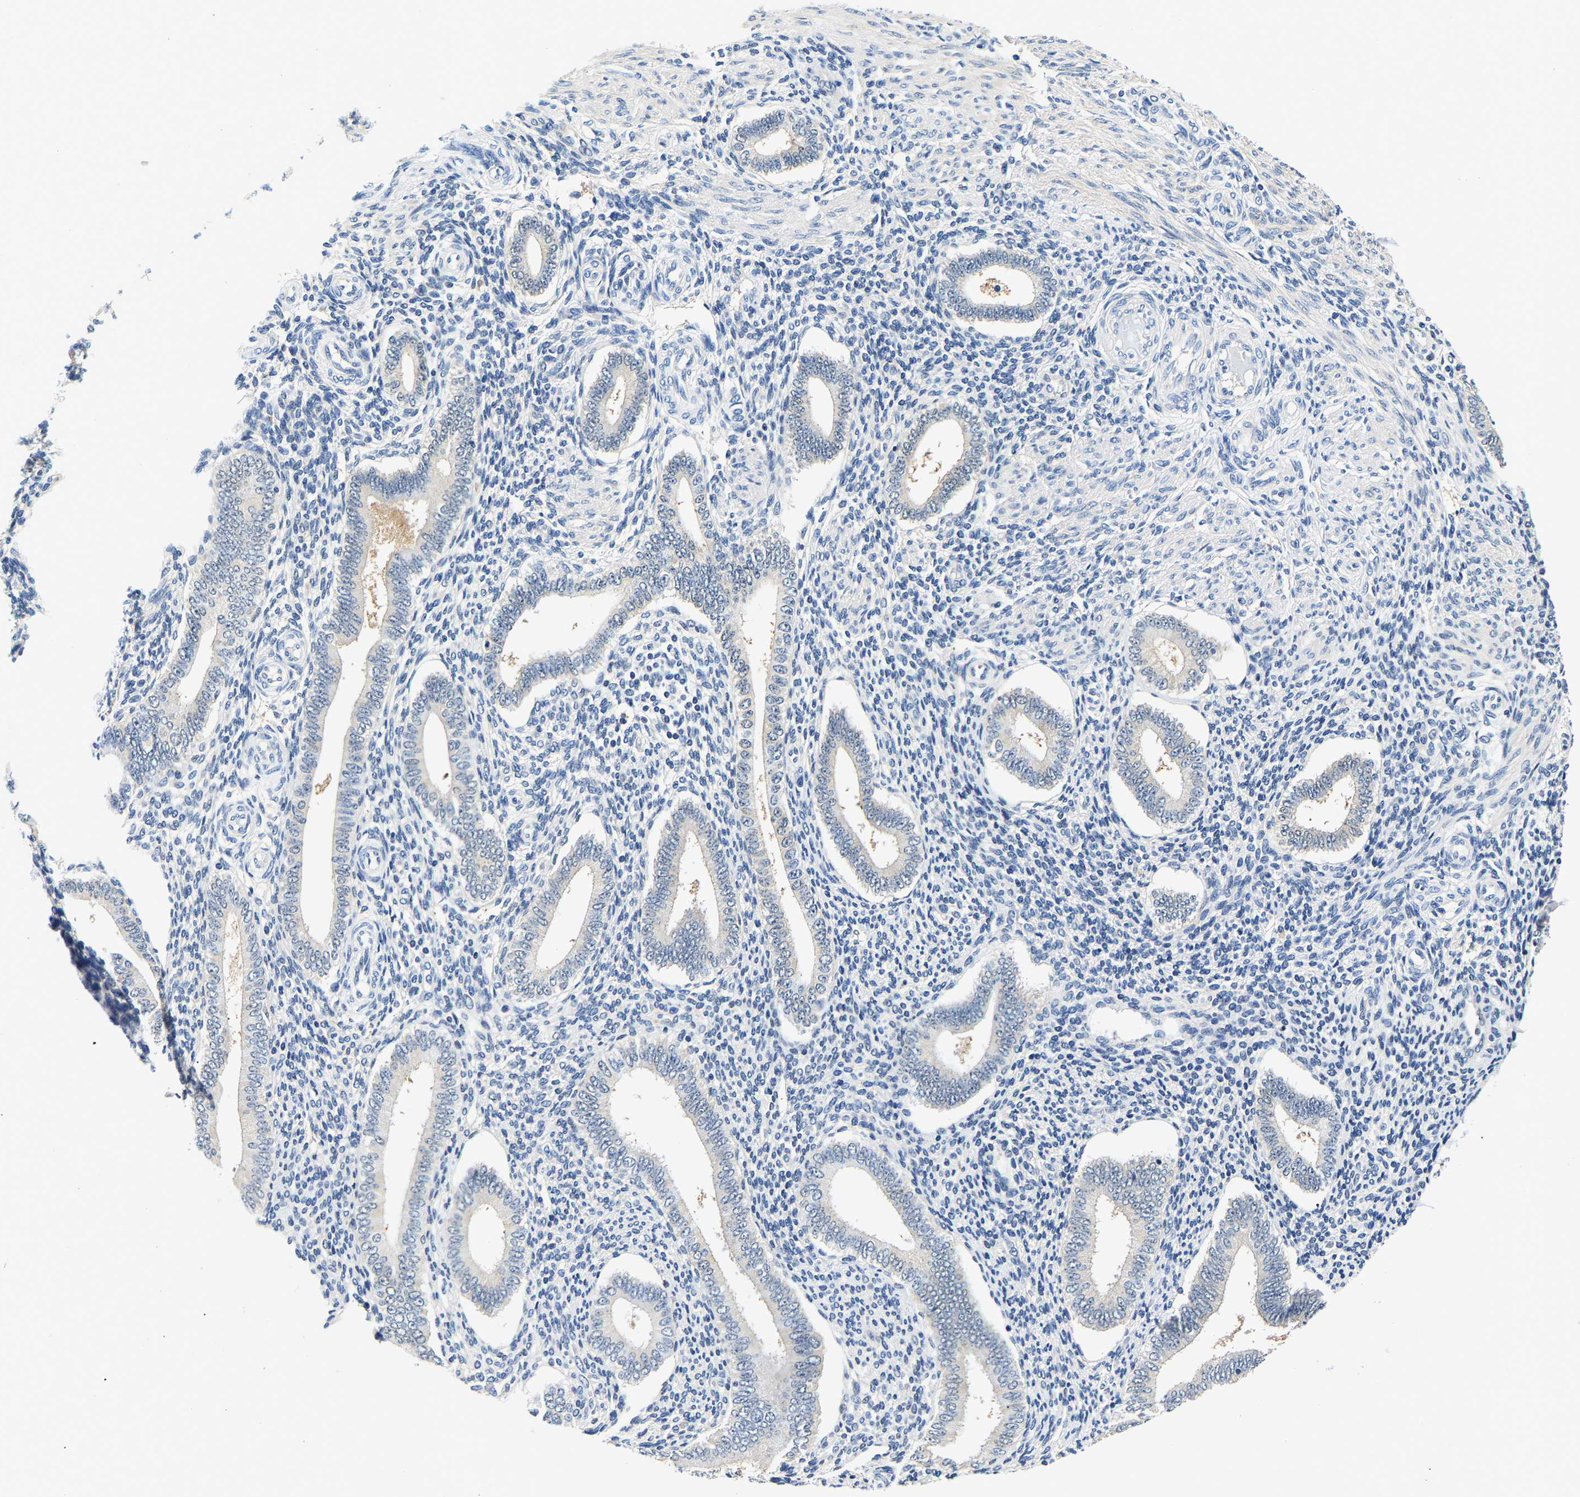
{"staining": {"intensity": "negative", "quantity": "none", "location": "none"}, "tissue": "endometrium", "cell_type": "Cells in endometrial stroma", "image_type": "normal", "snomed": [{"axis": "morphology", "description": "Normal tissue, NOS"}, {"axis": "topography", "description": "Endometrium"}], "caption": "Immunohistochemistry (IHC) of normal endometrium displays no staining in cells in endometrial stroma.", "gene": "UCHL3", "patient": {"sex": "female", "age": 42}}